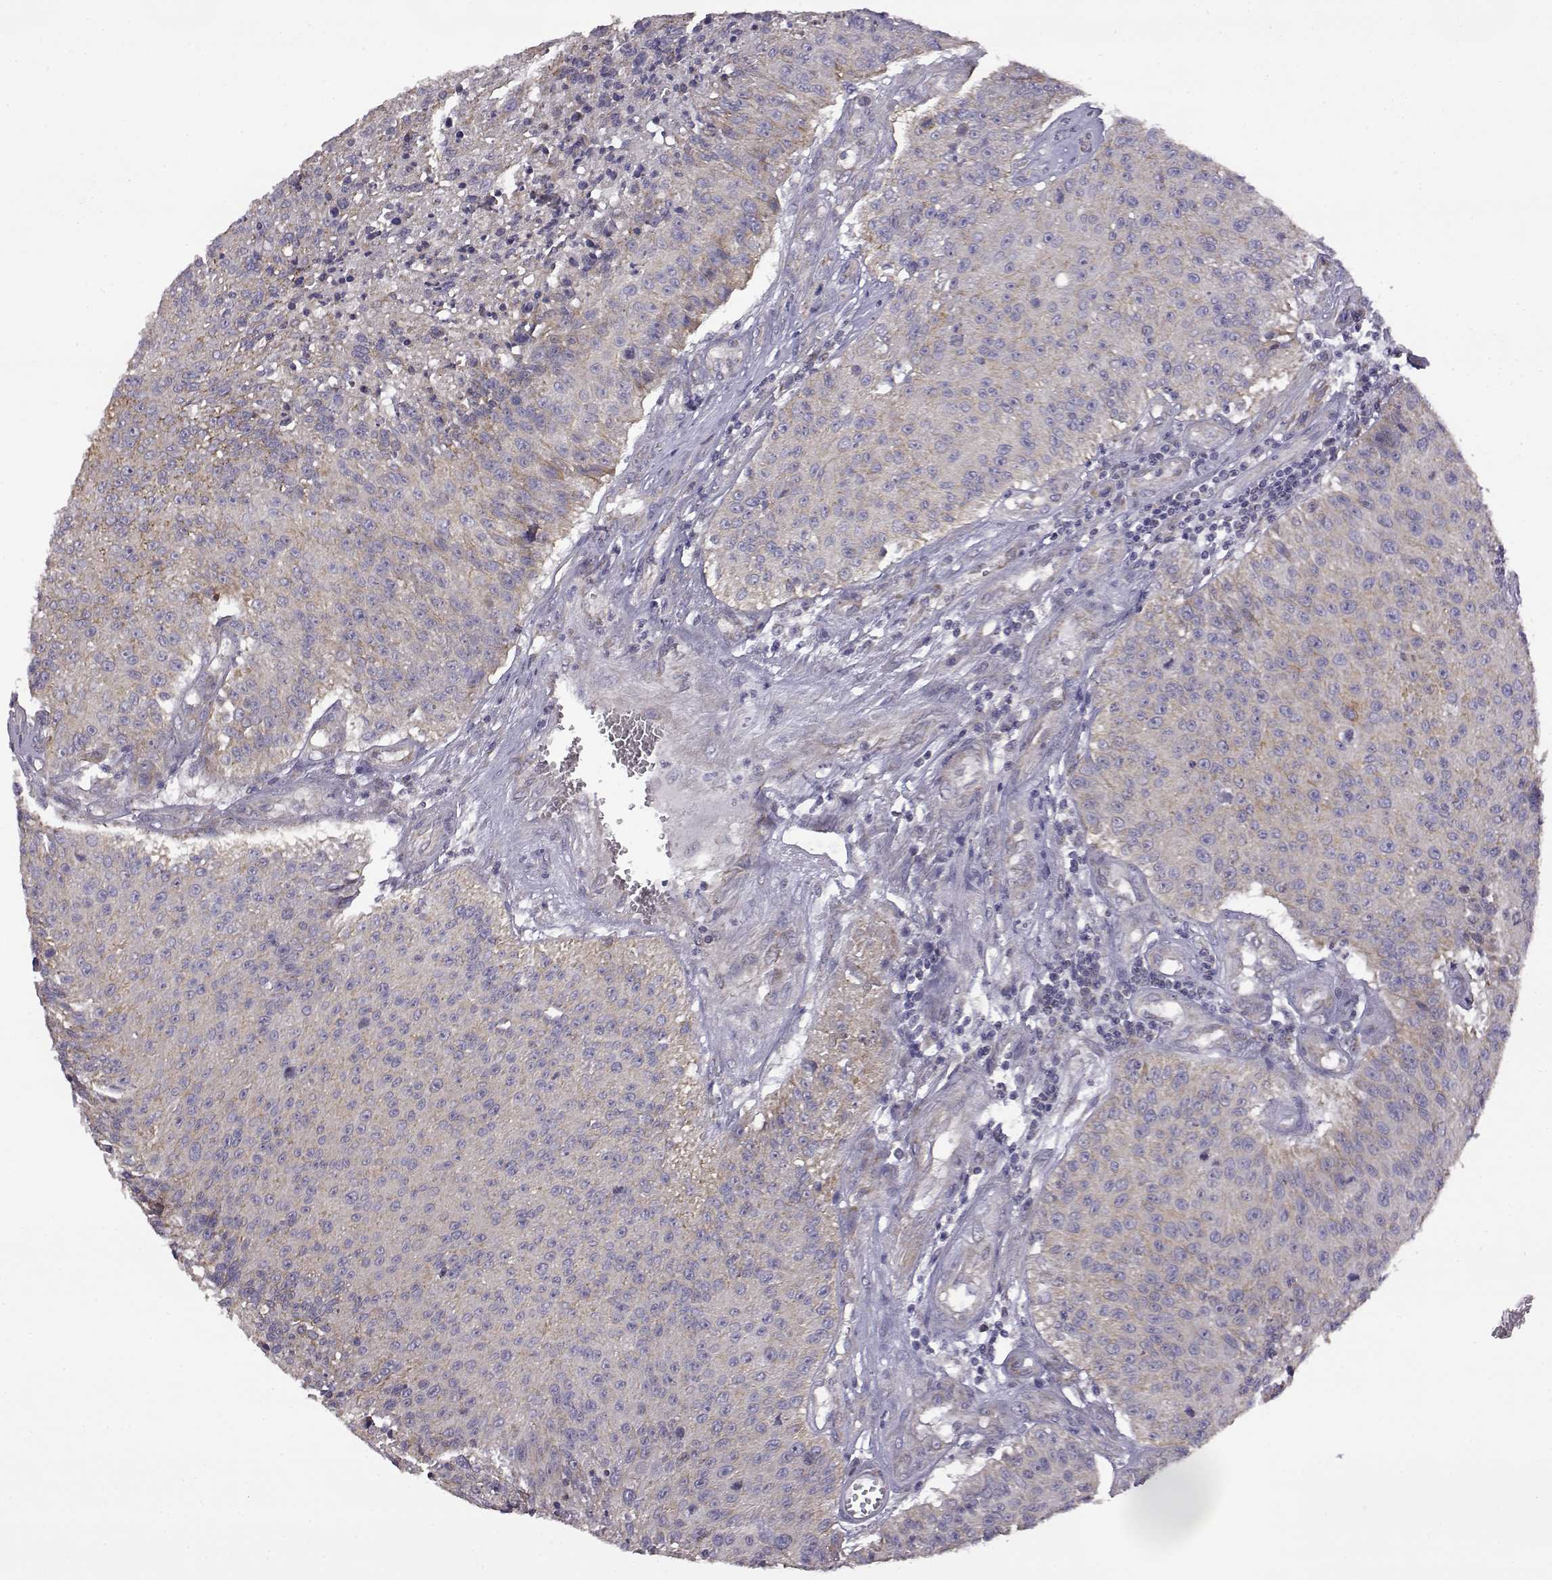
{"staining": {"intensity": "weak", "quantity": "<25%", "location": "cytoplasmic/membranous"}, "tissue": "urothelial cancer", "cell_type": "Tumor cells", "image_type": "cancer", "snomed": [{"axis": "morphology", "description": "Urothelial carcinoma, NOS"}, {"axis": "topography", "description": "Urinary bladder"}], "caption": "This is a micrograph of immunohistochemistry staining of transitional cell carcinoma, which shows no staining in tumor cells. (DAB (3,3'-diaminobenzidine) immunohistochemistry with hematoxylin counter stain).", "gene": "DDC", "patient": {"sex": "male", "age": 55}}